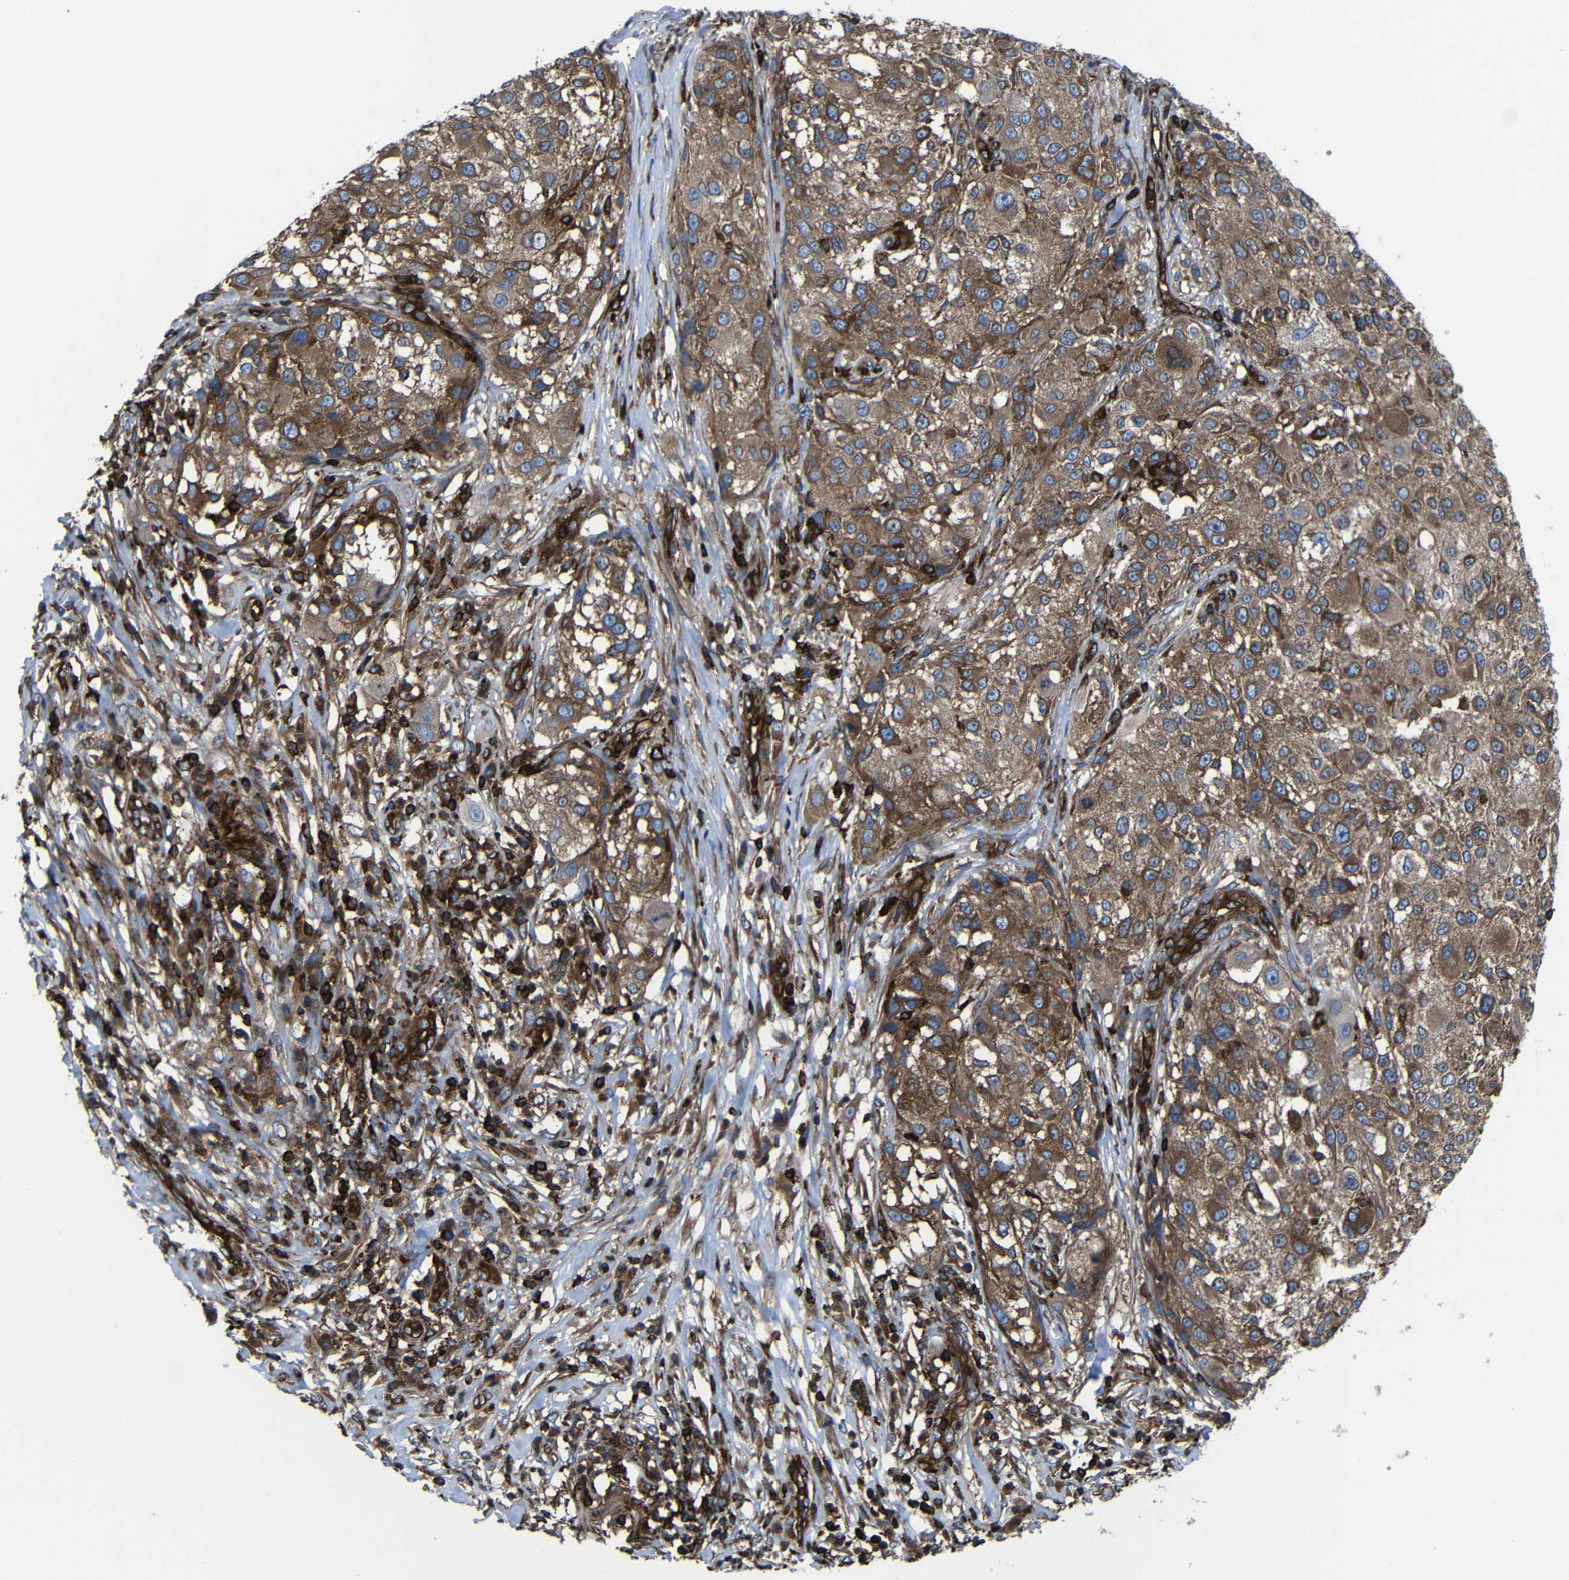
{"staining": {"intensity": "moderate", "quantity": ">75%", "location": "cytoplasmic/membranous"}, "tissue": "melanoma", "cell_type": "Tumor cells", "image_type": "cancer", "snomed": [{"axis": "morphology", "description": "Necrosis, NOS"}, {"axis": "morphology", "description": "Malignant melanoma, NOS"}, {"axis": "topography", "description": "Skin"}], "caption": "Moderate cytoplasmic/membranous positivity for a protein is present in about >75% of tumor cells of melanoma using immunohistochemistry (IHC).", "gene": "ARHGEF1", "patient": {"sex": "female", "age": 87}}